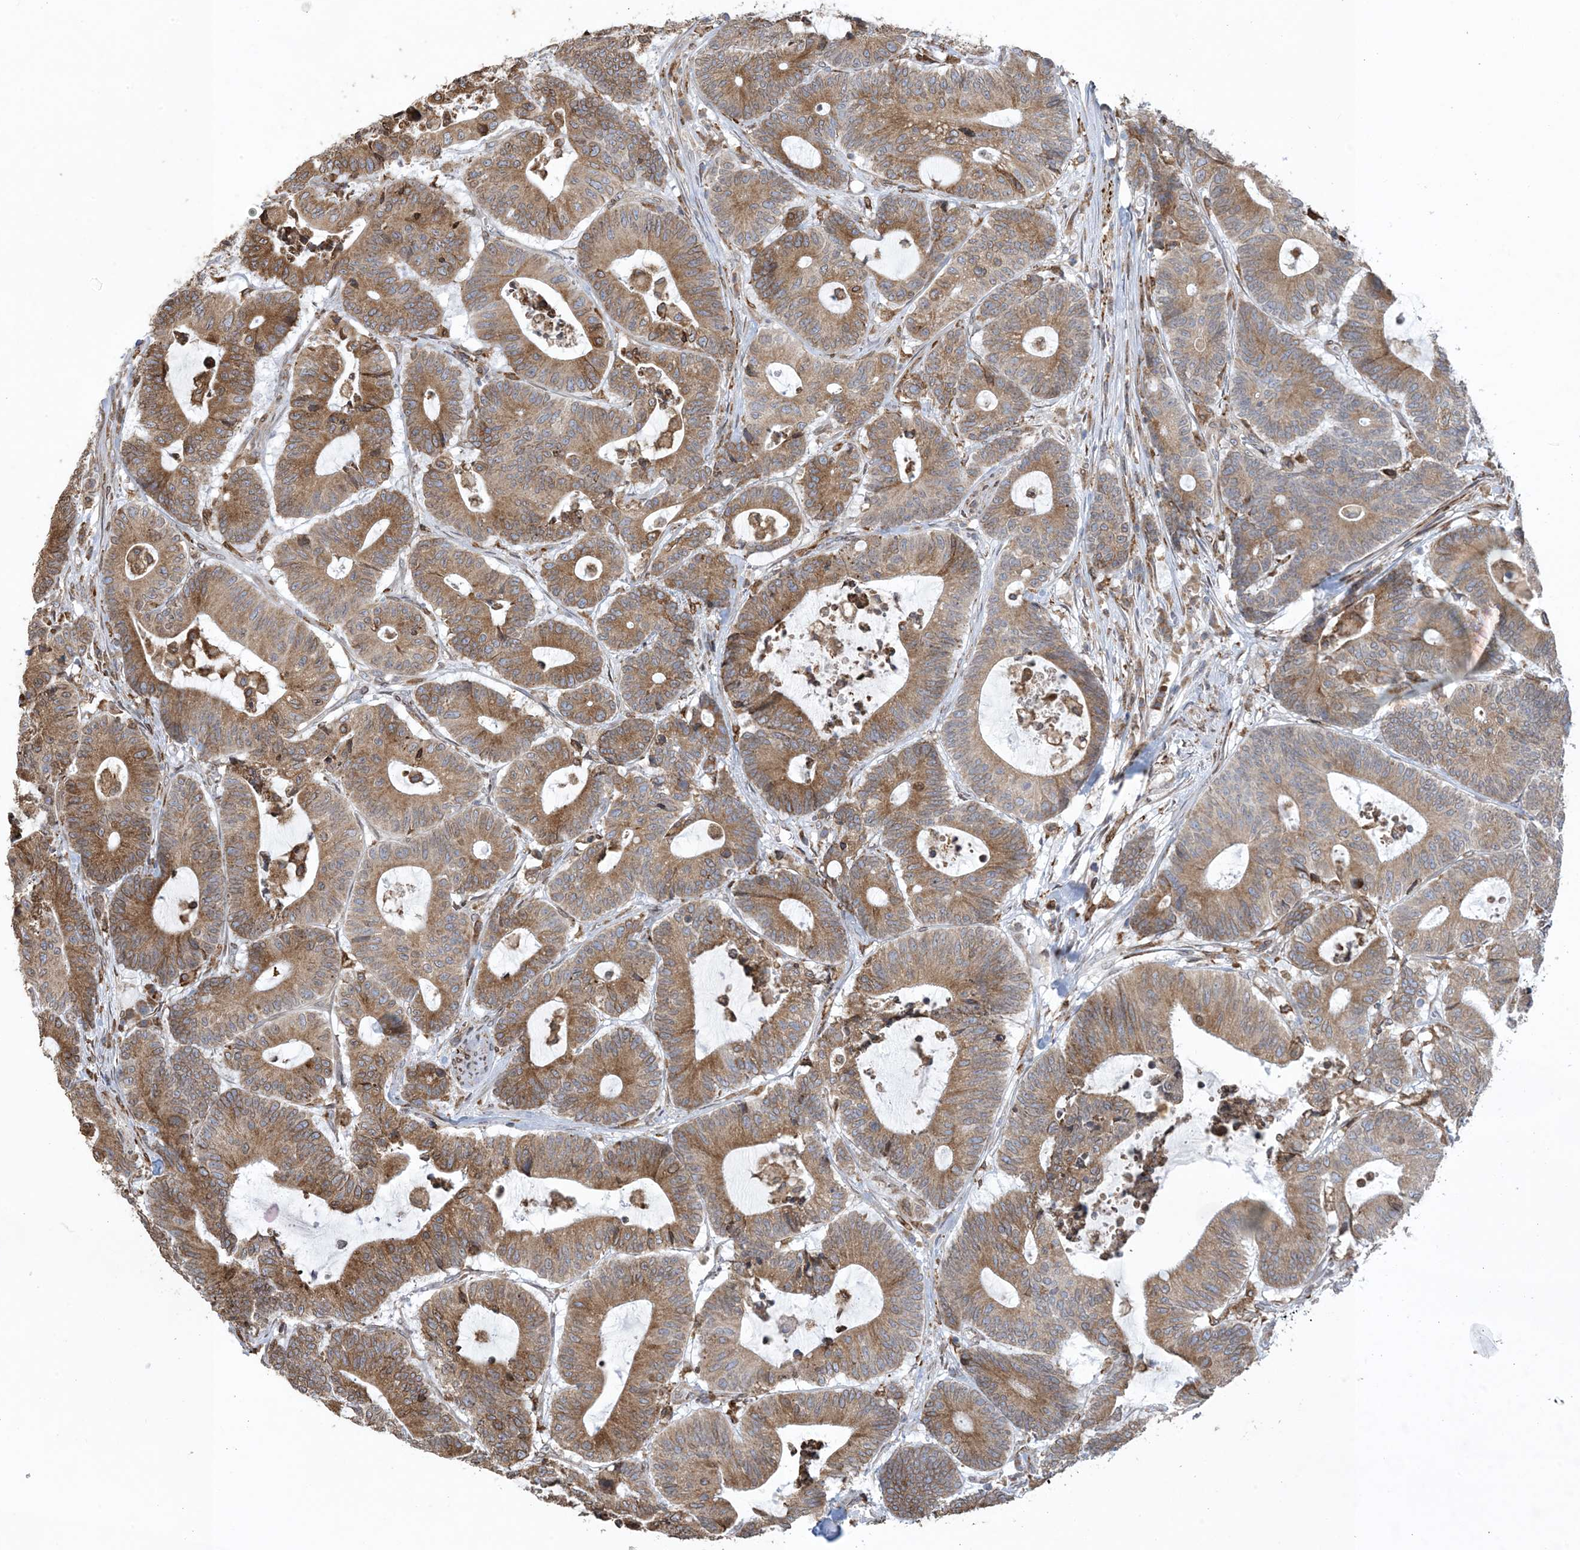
{"staining": {"intensity": "strong", "quantity": ">75%", "location": "cytoplasmic/membranous"}, "tissue": "colorectal cancer", "cell_type": "Tumor cells", "image_type": "cancer", "snomed": [{"axis": "morphology", "description": "Adenocarcinoma, NOS"}, {"axis": "topography", "description": "Colon"}], "caption": "IHC (DAB (3,3'-diaminobenzidine)) staining of adenocarcinoma (colorectal) shows strong cytoplasmic/membranous protein staining in approximately >75% of tumor cells.", "gene": "SHANK1", "patient": {"sex": "female", "age": 84}}